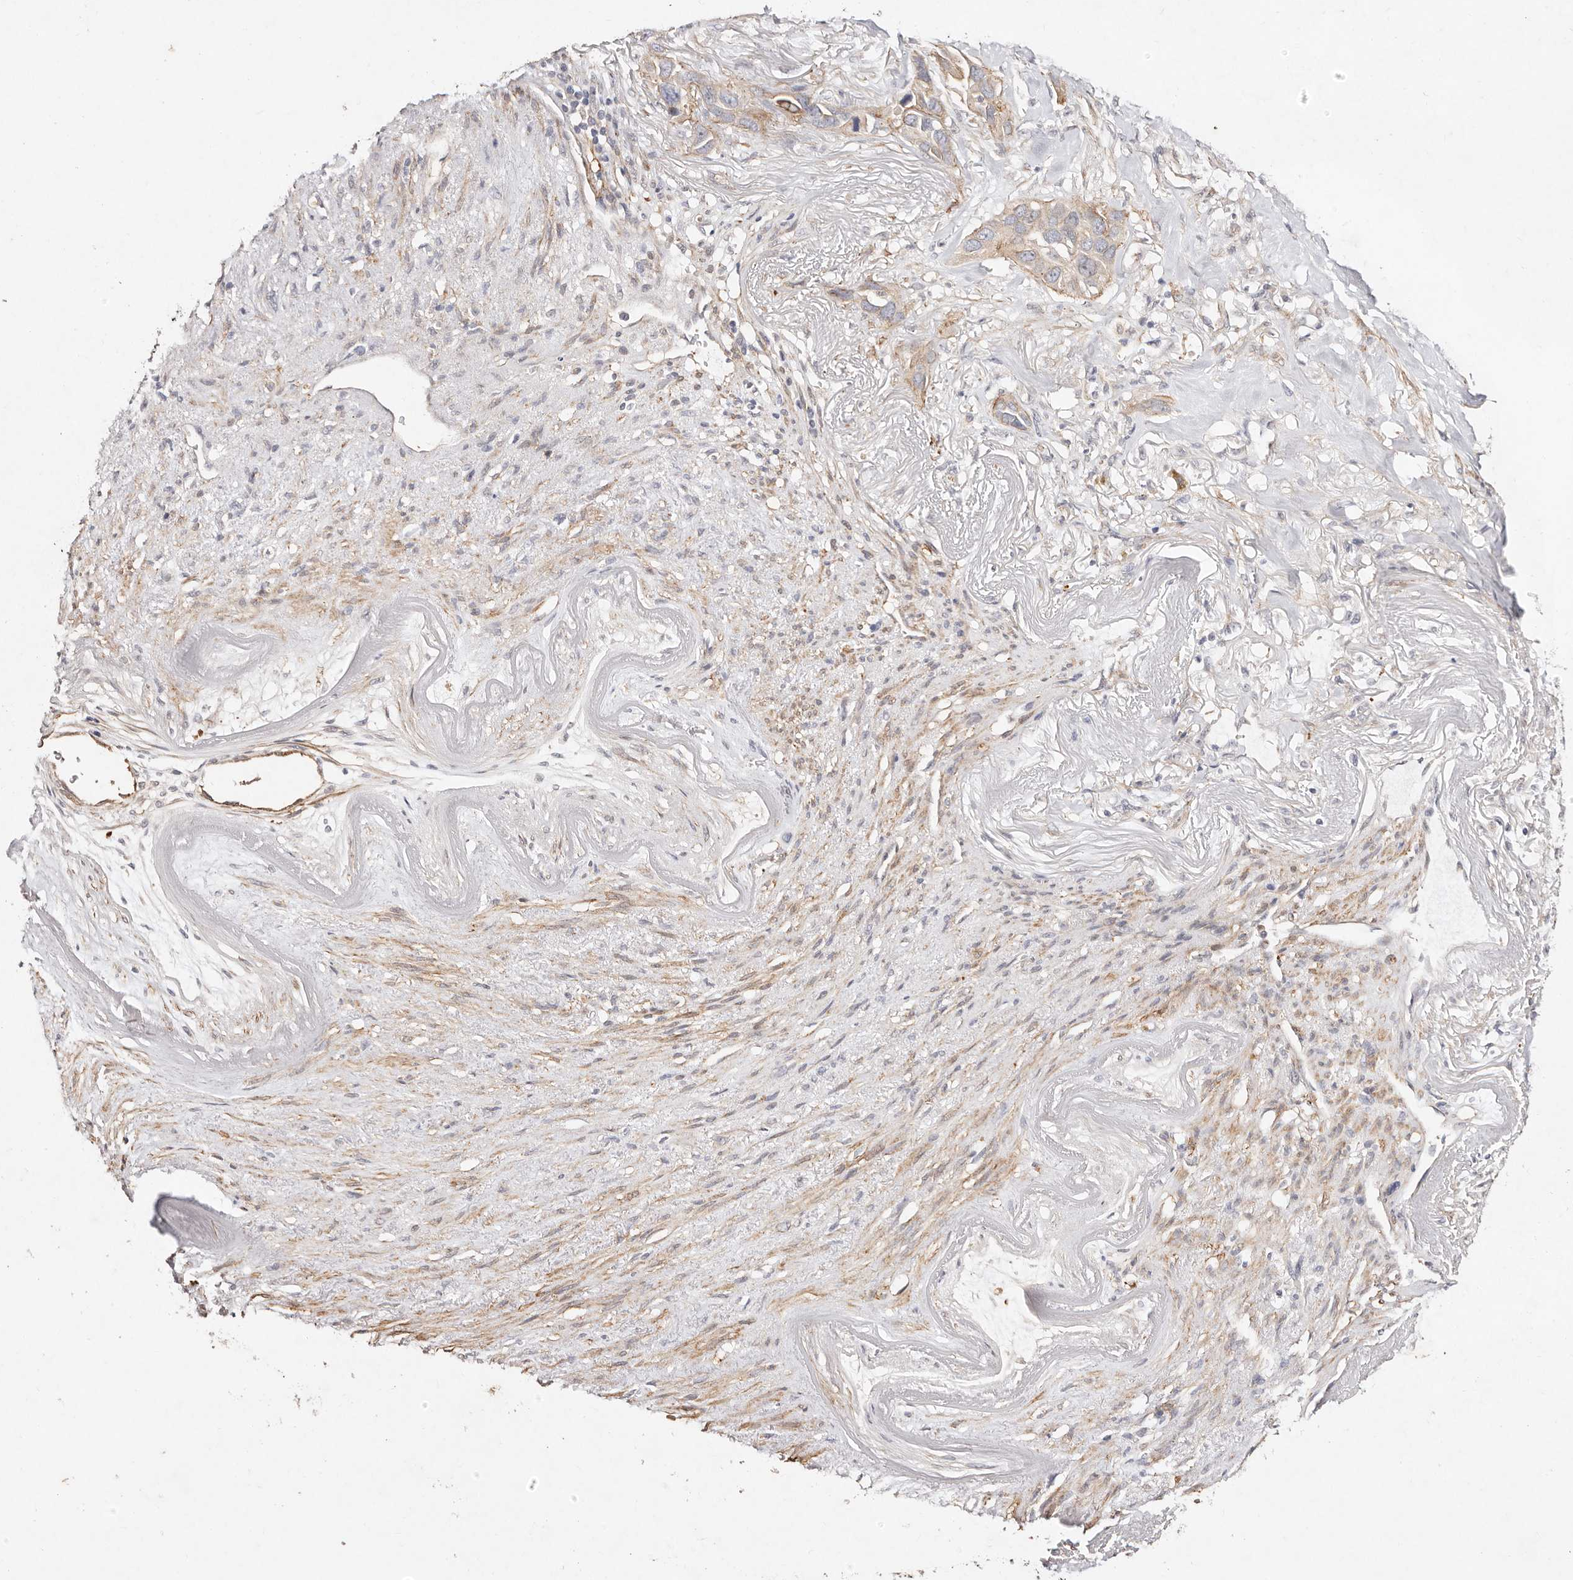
{"staining": {"intensity": "weak", "quantity": "<25%", "location": "cytoplasmic/membranous"}, "tissue": "pancreatic cancer", "cell_type": "Tumor cells", "image_type": "cancer", "snomed": [{"axis": "morphology", "description": "Adenocarcinoma, NOS"}, {"axis": "topography", "description": "Pancreas"}], "caption": "Tumor cells show no significant expression in adenocarcinoma (pancreatic). The staining was performed using DAB to visualize the protein expression in brown, while the nuclei were stained in blue with hematoxylin (Magnification: 20x).", "gene": "MTMR11", "patient": {"sex": "female", "age": 60}}